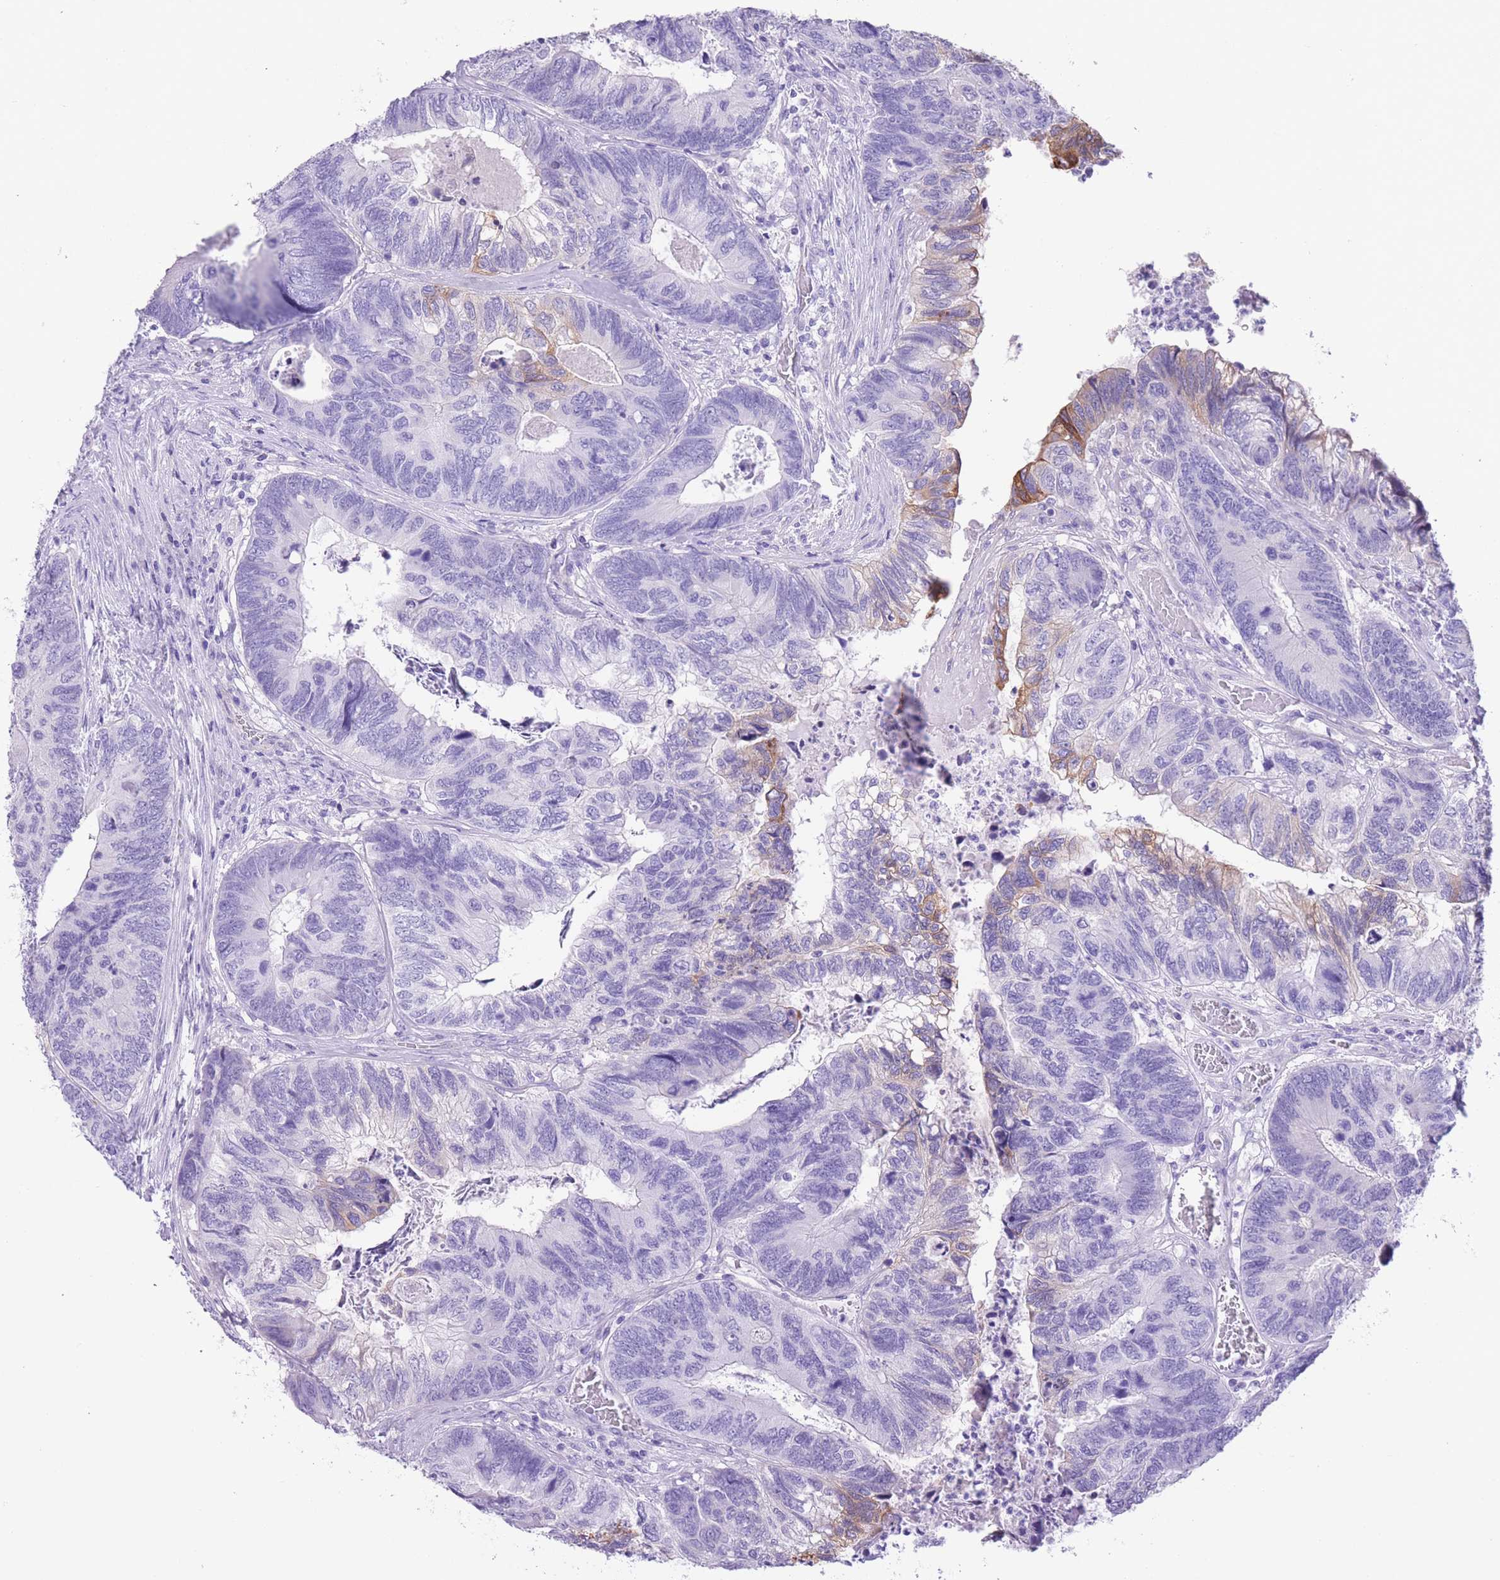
{"staining": {"intensity": "strong", "quantity": "<25%", "location": "cytoplasmic/membranous"}, "tissue": "colorectal cancer", "cell_type": "Tumor cells", "image_type": "cancer", "snomed": [{"axis": "morphology", "description": "Adenocarcinoma, NOS"}, {"axis": "topography", "description": "Colon"}], "caption": "Human colorectal adenocarcinoma stained for a protein (brown) demonstrates strong cytoplasmic/membranous positive positivity in about <25% of tumor cells.", "gene": "RAI2", "patient": {"sex": "female", "age": 67}}